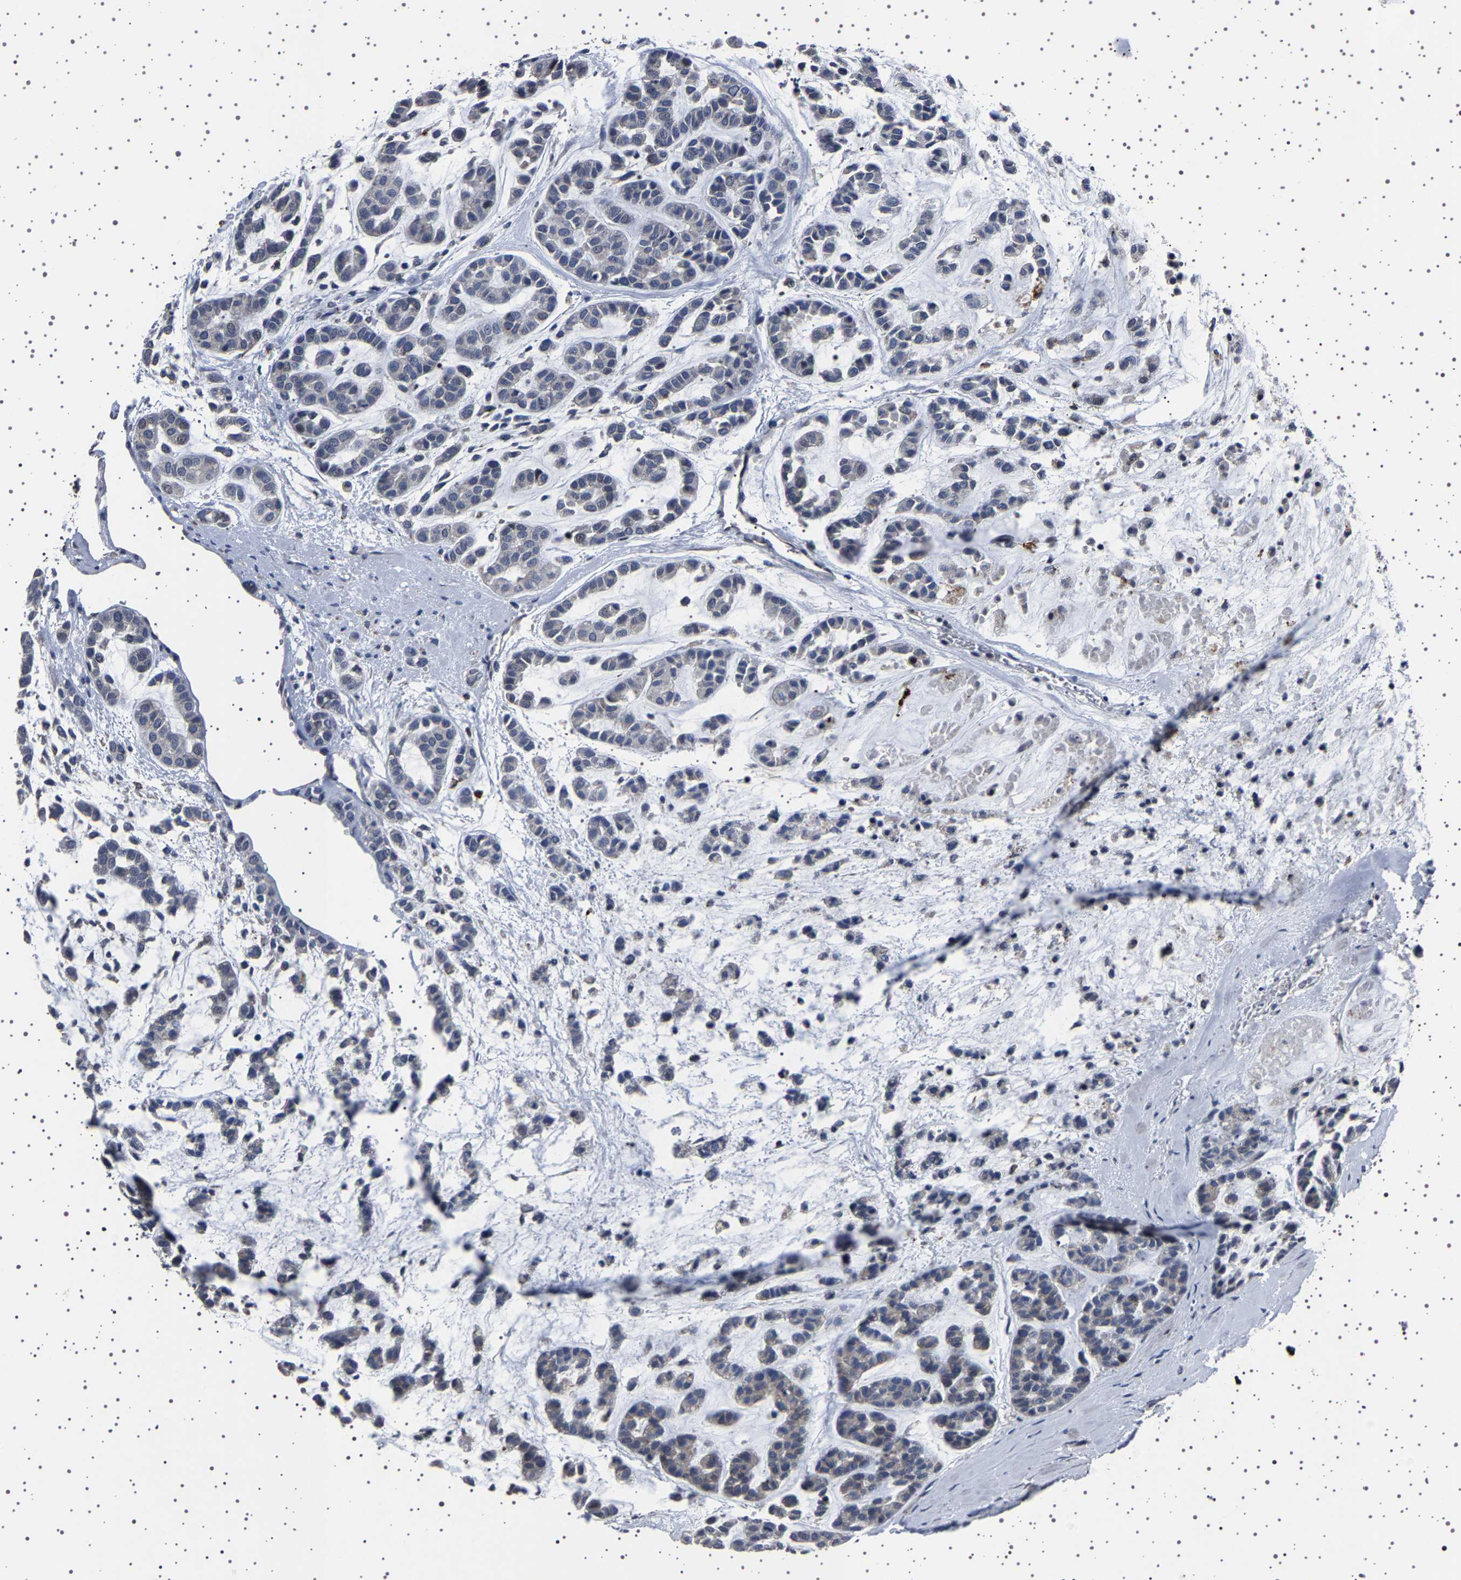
{"staining": {"intensity": "negative", "quantity": "none", "location": "none"}, "tissue": "head and neck cancer", "cell_type": "Tumor cells", "image_type": "cancer", "snomed": [{"axis": "morphology", "description": "Adenocarcinoma, NOS"}, {"axis": "morphology", "description": "Adenoma, NOS"}, {"axis": "topography", "description": "Head-Neck"}], "caption": "Immunohistochemistry histopathology image of neoplastic tissue: human head and neck cancer stained with DAB (3,3'-diaminobenzidine) demonstrates no significant protein expression in tumor cells. The staining is performed using DAB brown chromogen with nuclei counter-stained in using hematoxylin.", "gene": "IL10RB", "patient": {"sex": "female", "age": 55}}